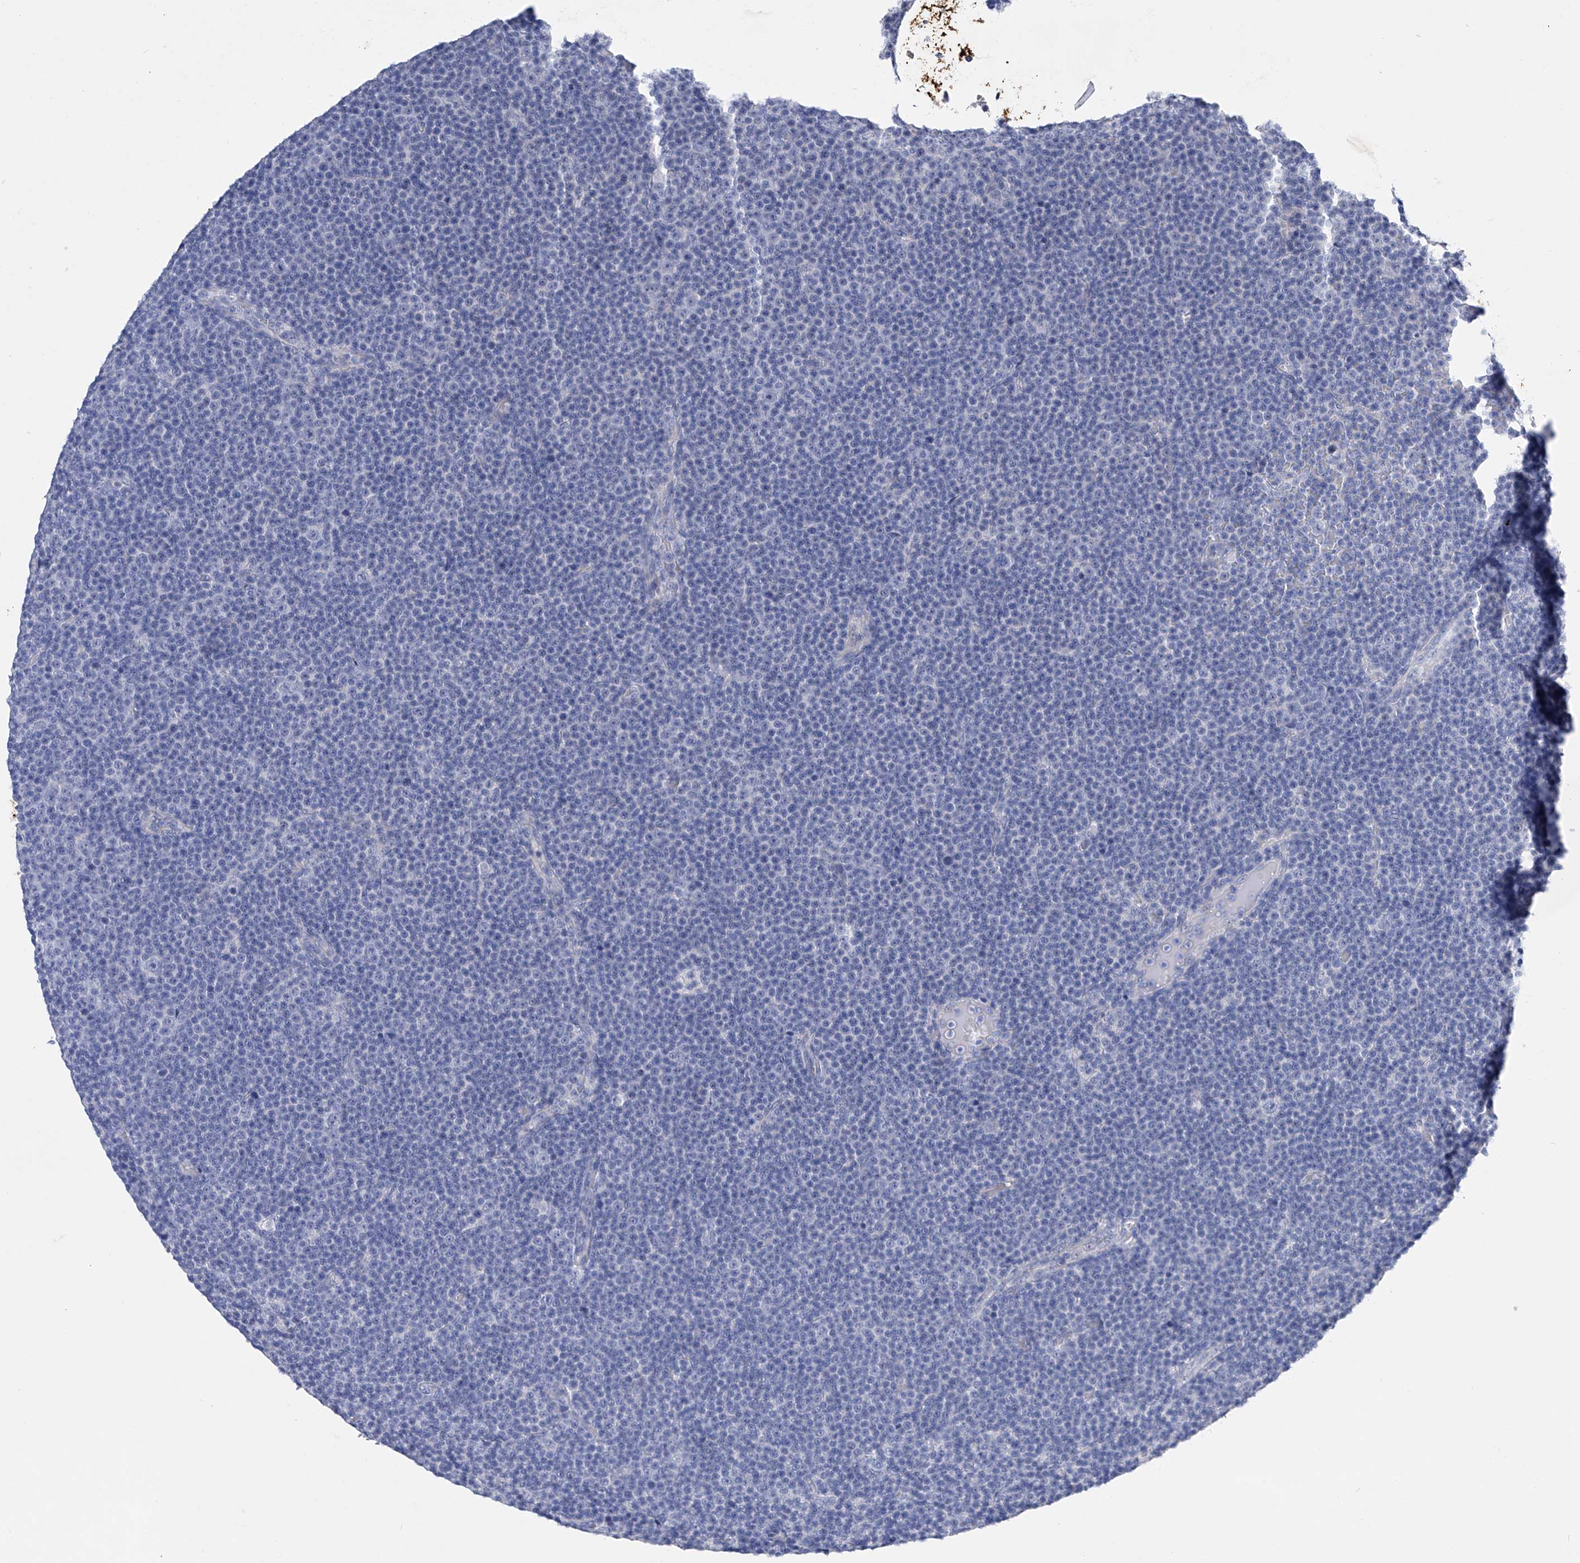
{"staining": {"intensity": "negative", "quantity": "none", "location": "none"}, "tissue": "lymphoma", "cell_type": "Tumor cells", "image_type": "cancer", "snomed": [{"axis": "morphology", "description": "Malignant lymphoma, non-Hodgkin's type, Low grade"}, {"axis": "topography", "description": "Lymph node"}], "caption": "High power microscopy histopathology image of an immunohistochemistry histopathology image of lymphoma, revealing no significant expression in tumor cells.", "gene": "ADRA1A", "patient": {"sex": "female", "age": 67}}